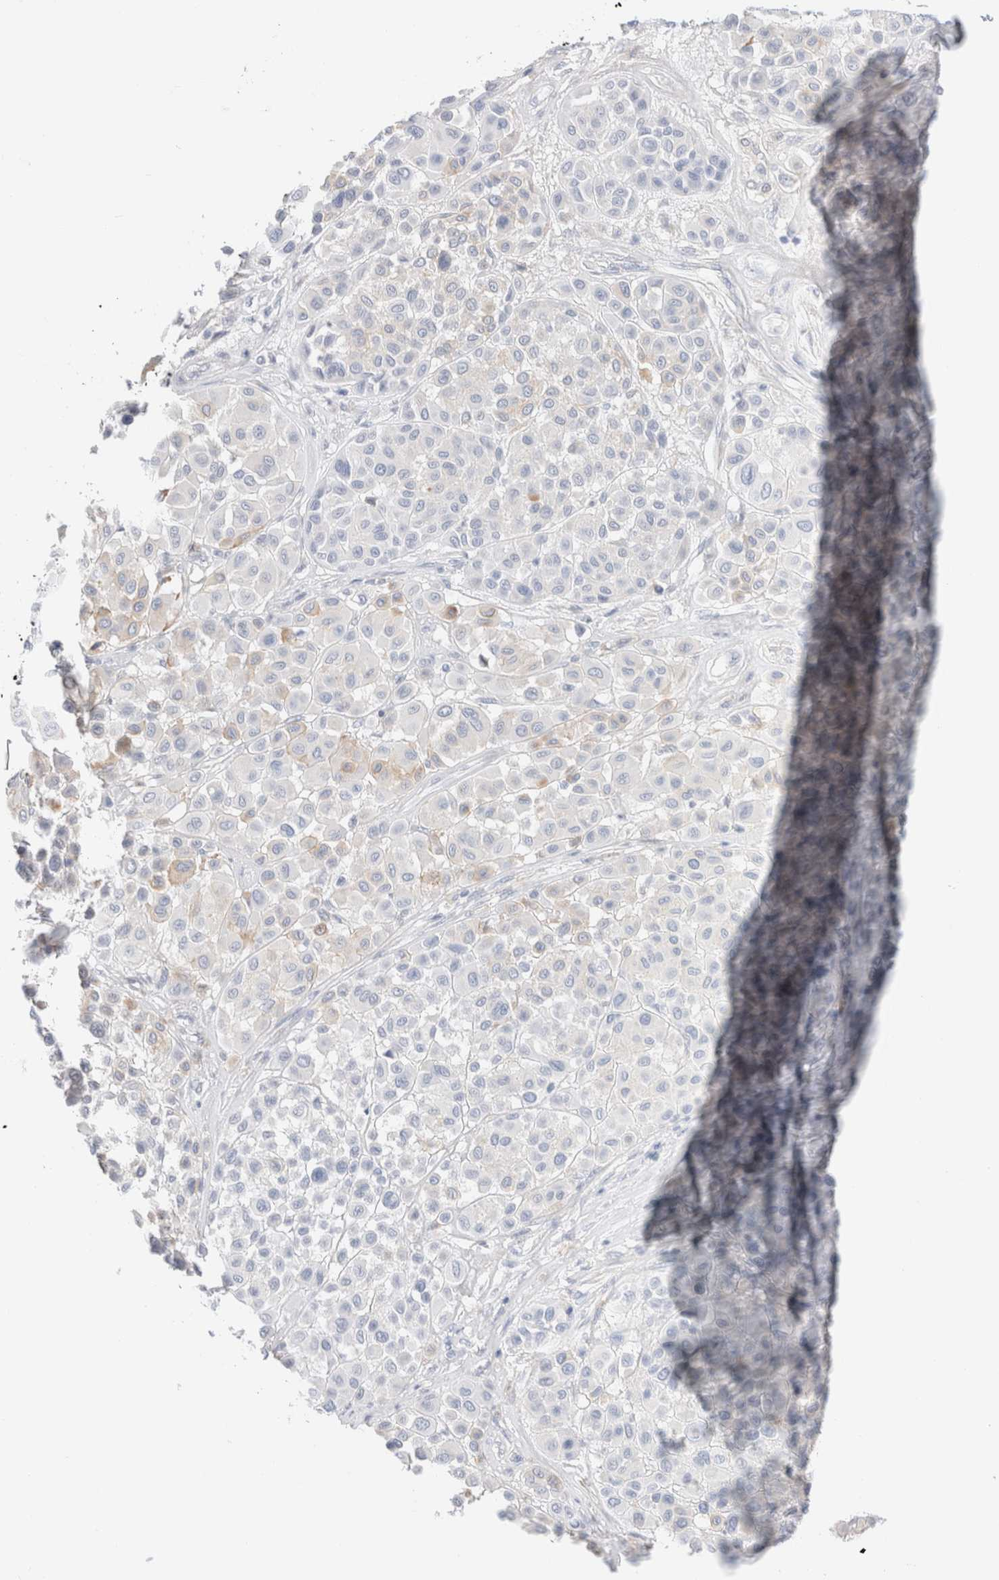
{"staining": {"intensity": "negative", "quantity": "none", "location": "none"}, "tissue": "melanoma", "cell_type": "Tumor cells", "image_type": "cancer", "snomed": [{"axis": "morphology", "description": "Malignant melanoma, Metastatic site"}, {"axis": "topography", "description": "Soft tissue"}], "caption": "Immunohistochemical staining of human melanoma displays no significant positivity in tumor cells. (DAB (3,3'-diaminobenzidine) immunohistochemistry visualized using brightfield microscopy, high magnification).", "gene": "CPQ", "patient": {"sex": "male", "age": 41}}